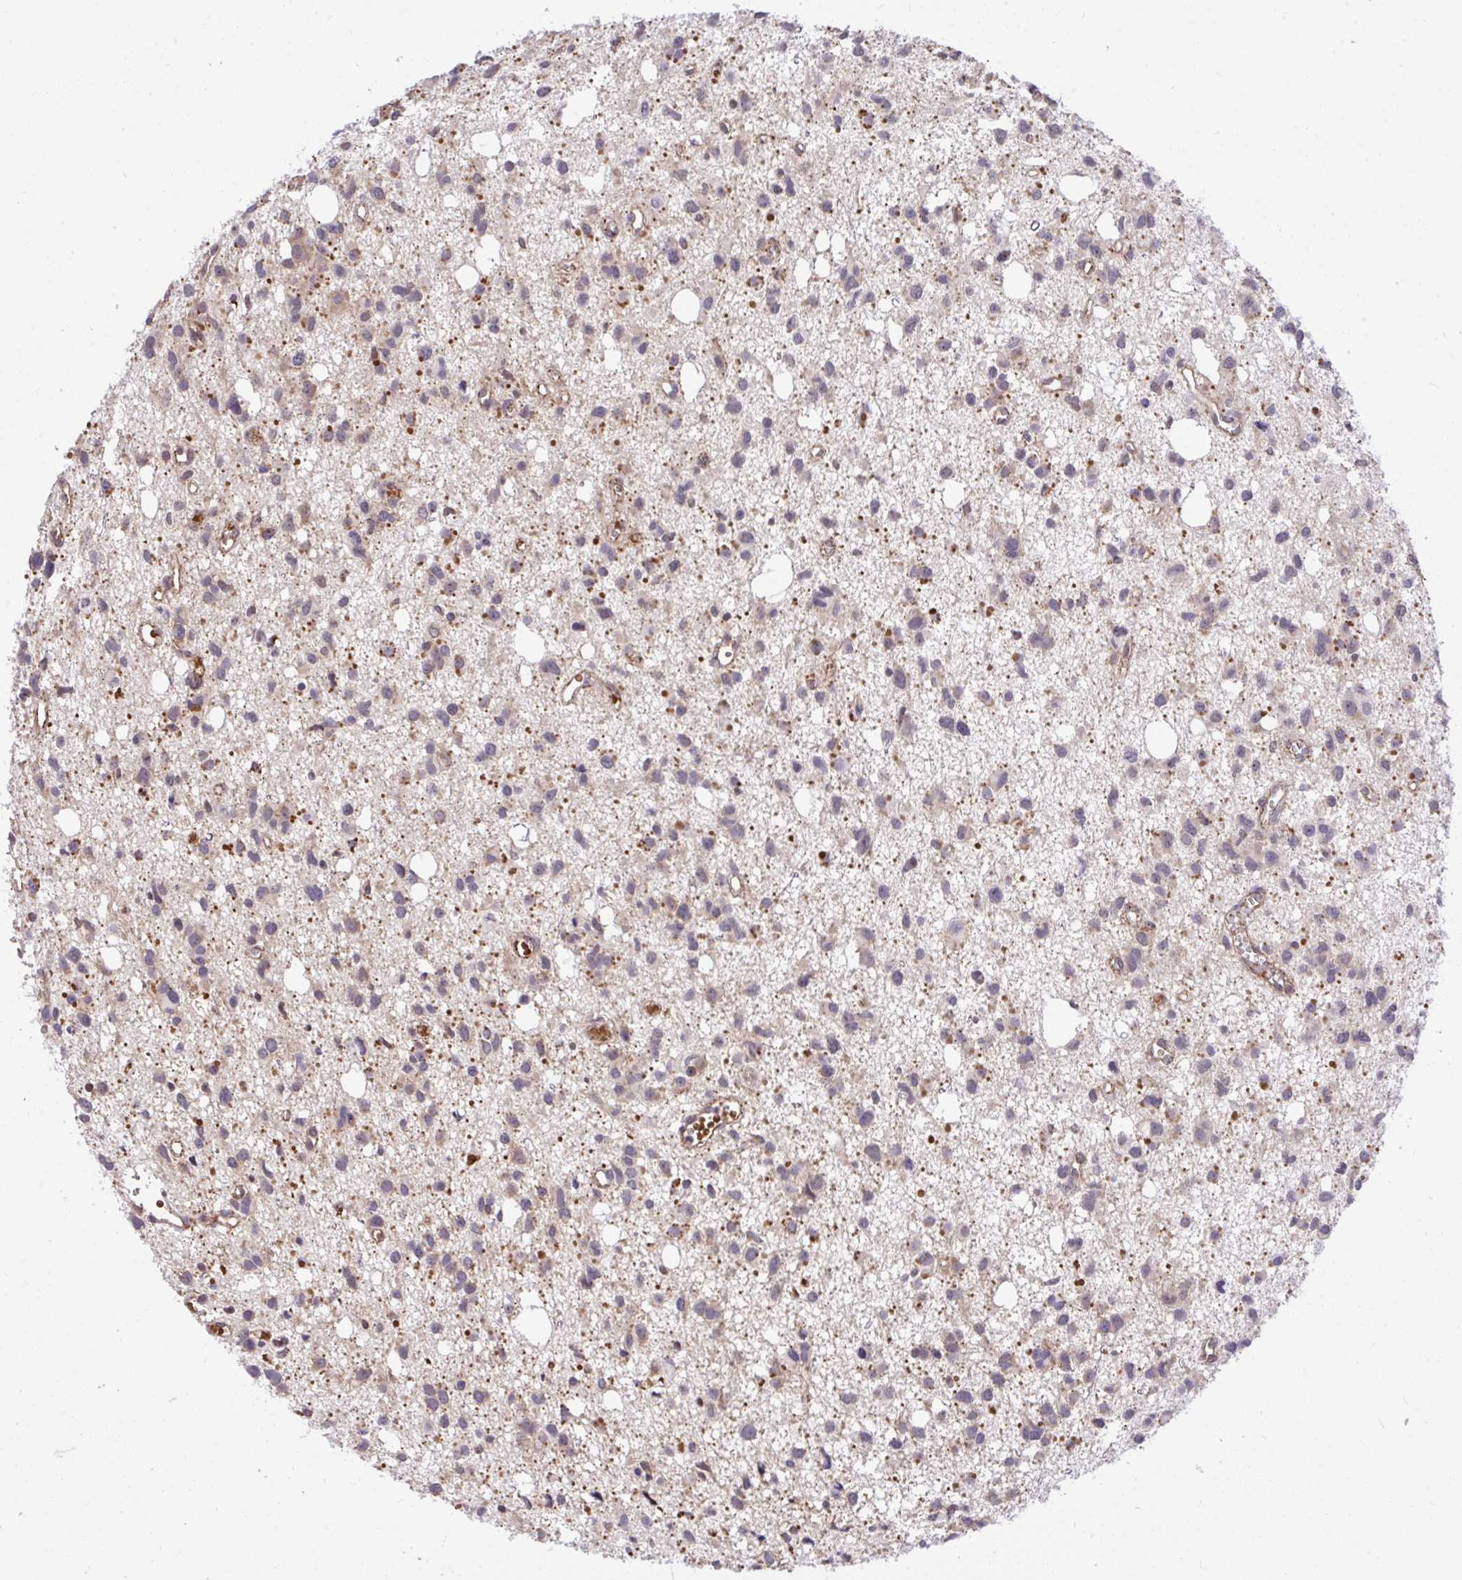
{"staining": {"intensity": "negative", "quantity": "none", "location": "none"}, "tissue": "glioma", "cell_type": "Tumor cells", "image_type": "cancer", "snomed": [{"axis": "morphology", "description": "Glioma, malignant, High grade"}, {"axis": "topography", "description": "Brain"}], "caption": "Immunohistochemistry (IHC) image of neoplastic tissue: human malignant glioma (high-grade) stained with DAB (3,3'-diaminobenzidine) displays no significant protein staining in tumor cells.", "gene": "PPP1CA", "patient": {"sex": "male", "age": 23}}